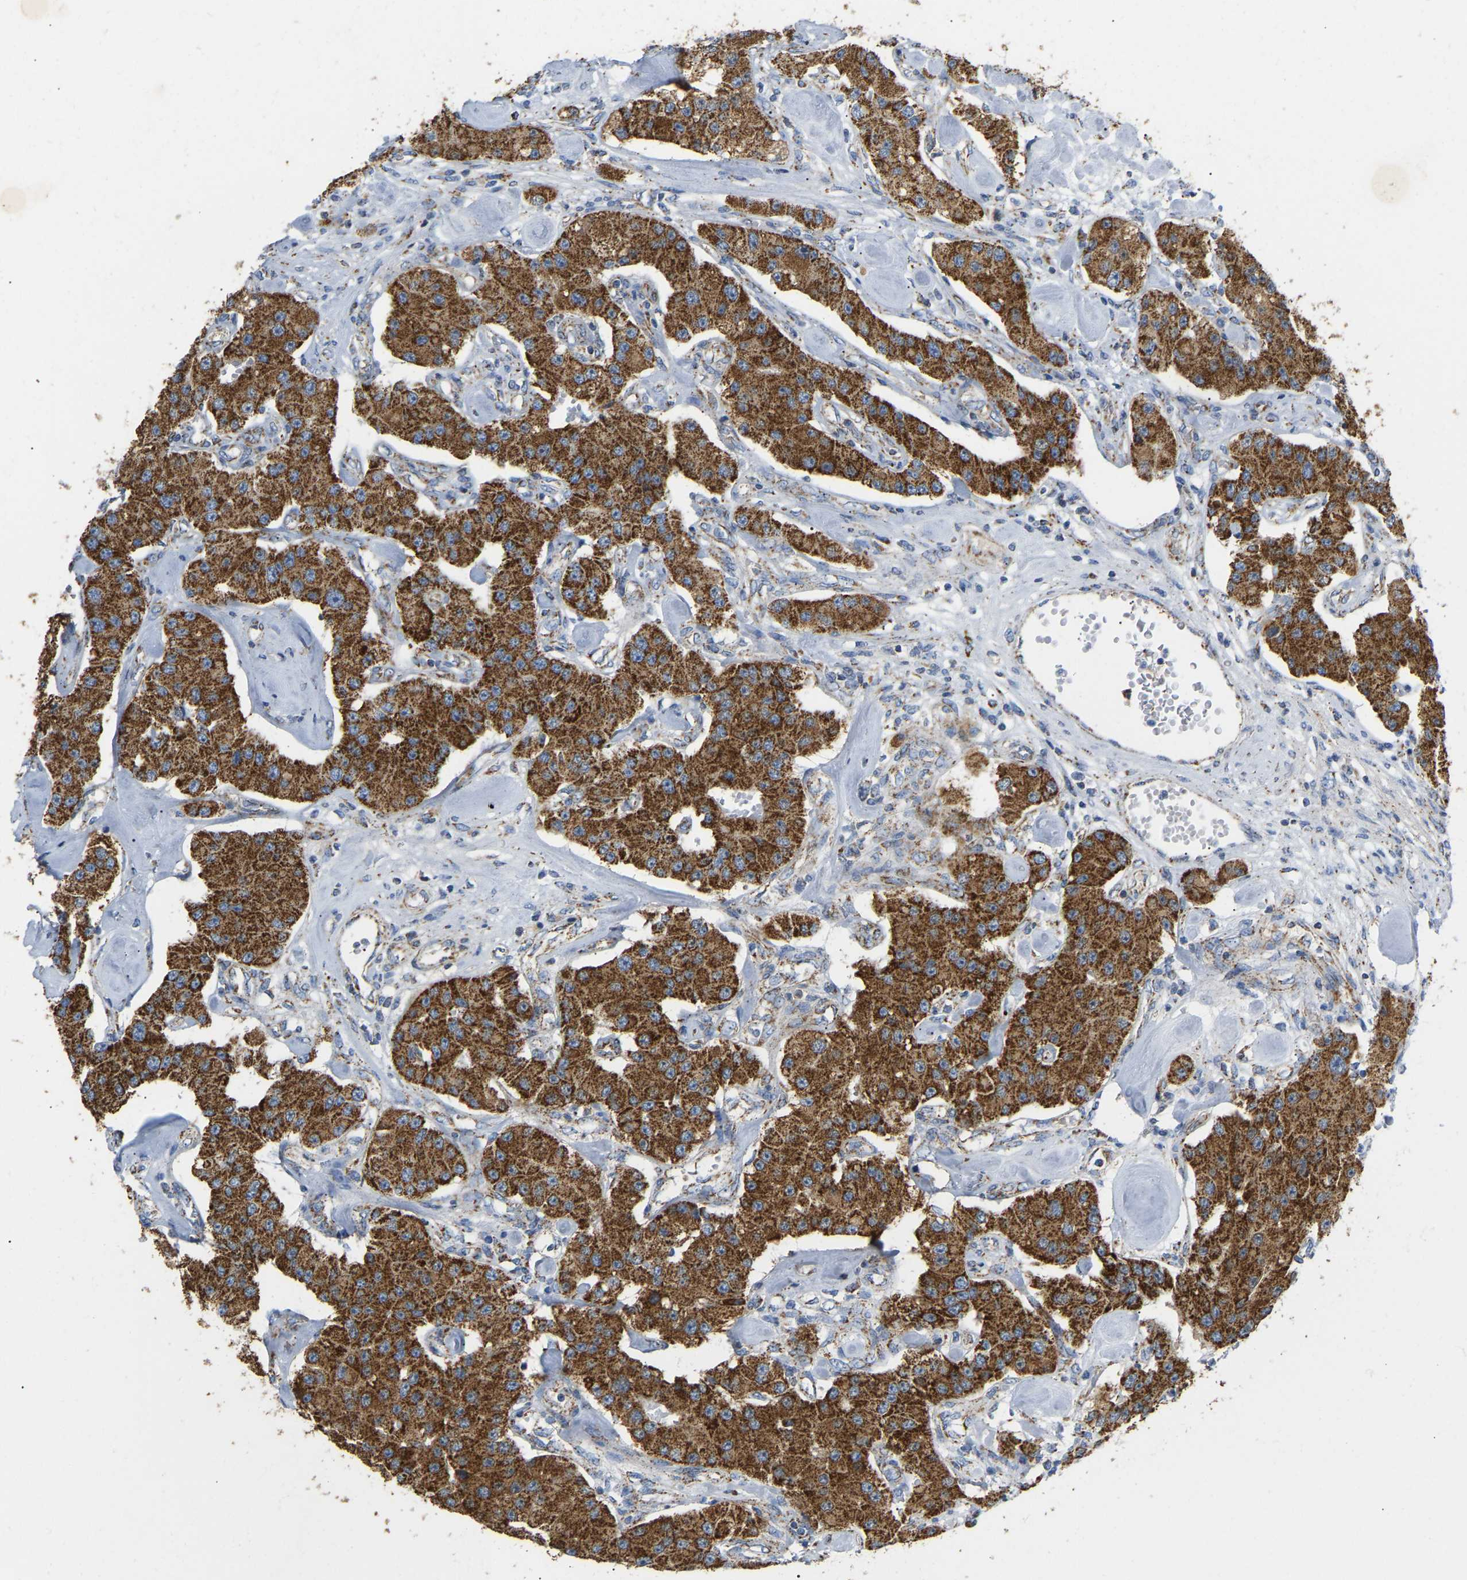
{"staining": {"intensity": "moderate", "quantity": ">75%", "location": "cytoplasmic/membranous"}, "tissue": "carcinoid", "cell_type": "Tumor cells", "image_type": "cancer", "snomed": [{"axis": "morphology", "description": "Carcinoid, malignant, NOS"}, {"axis": "topography", "description": "Pancreas"}], "caption": "Human carcinoid stained for a protein (brown) reveals moderate cytoplasmic/membranous positive staining in approximately >75% of tumor cells.", "gene": "HIBADH", "patient": {"sex": "male", "age": 41}}